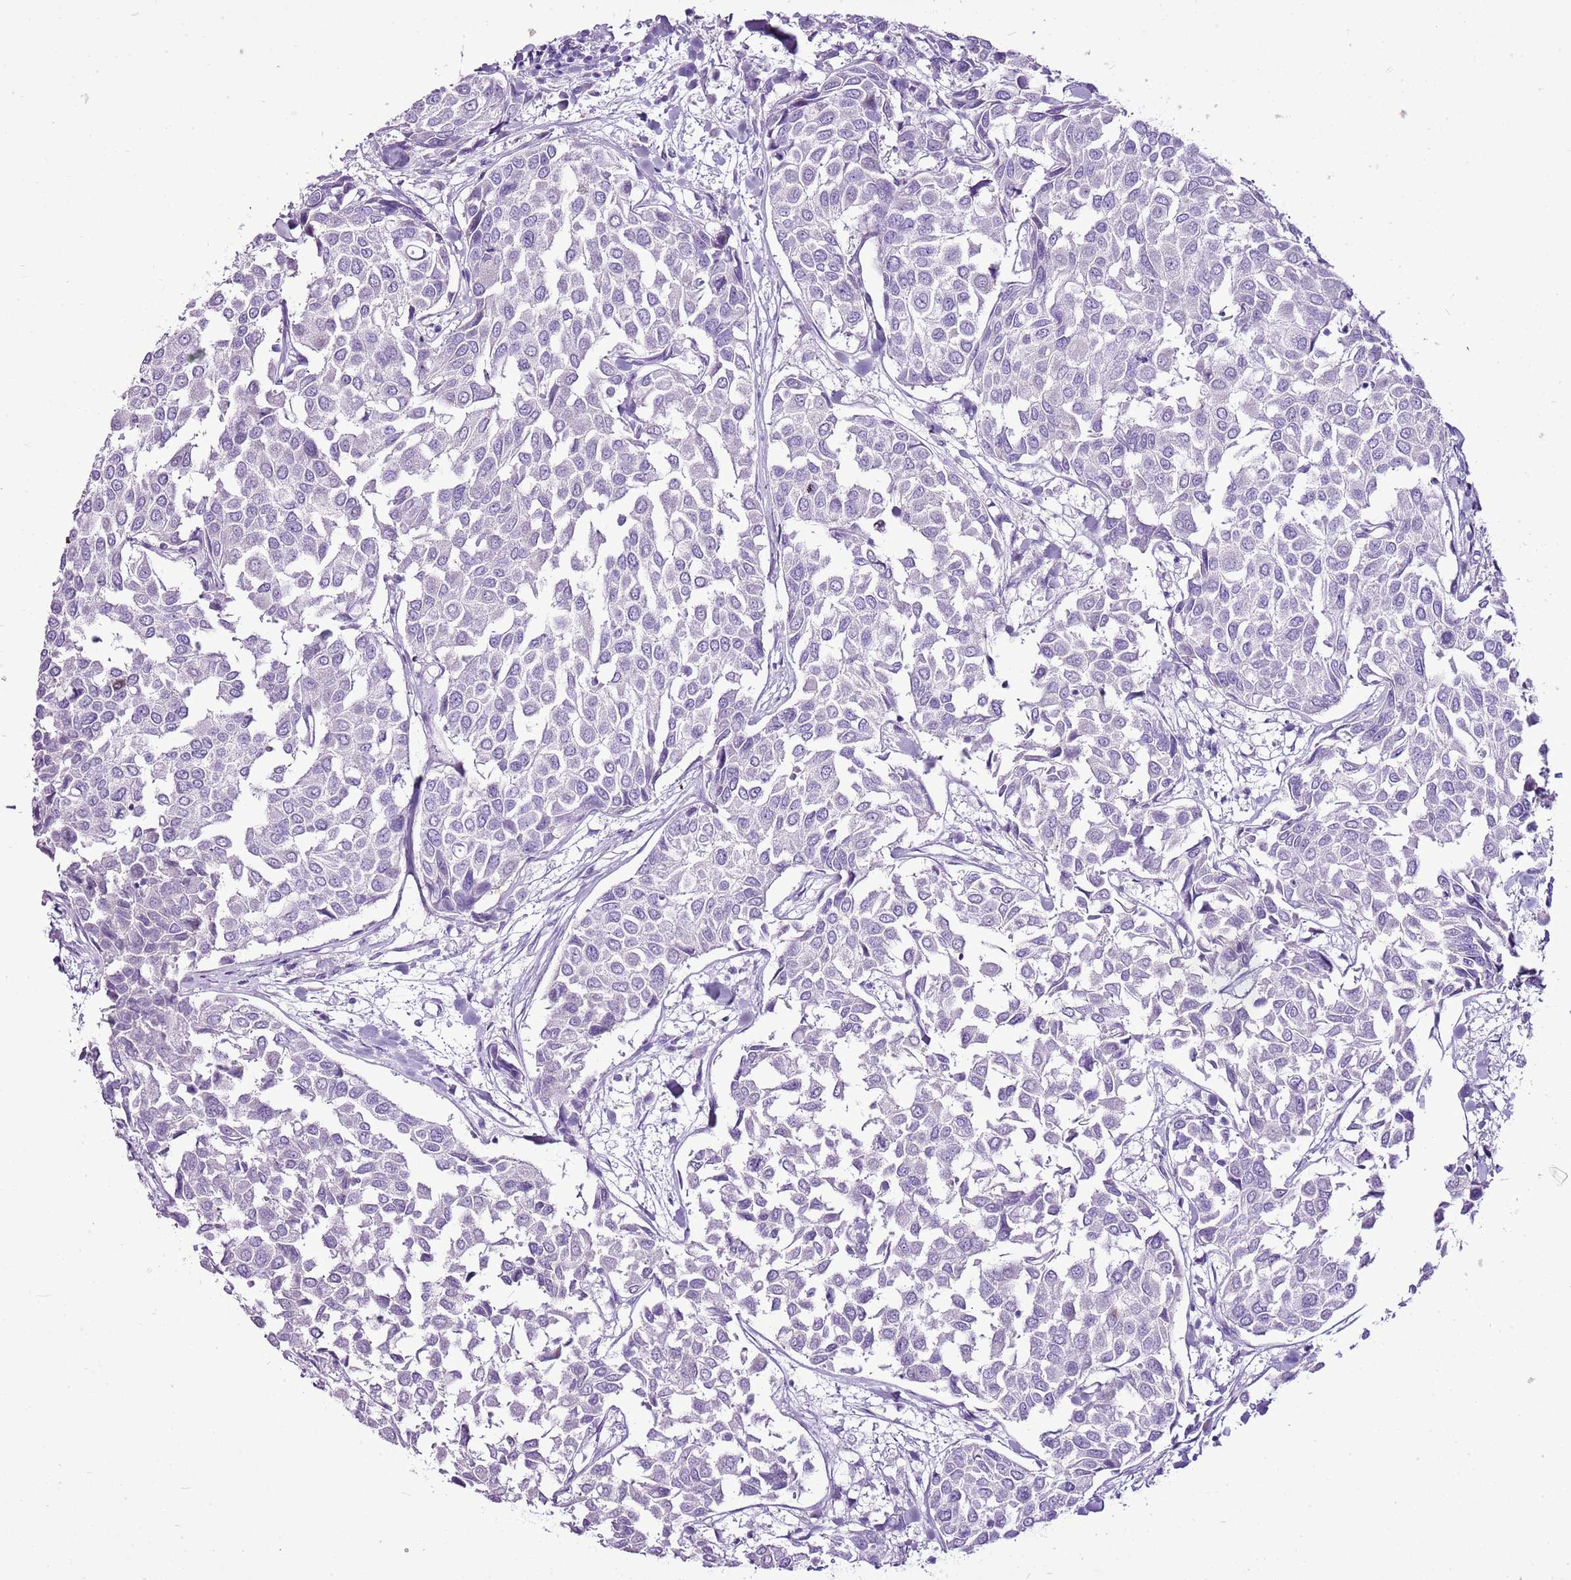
{"staining": {"intensity": "negative", "quantity": "none", "location": "none"}, "tissue": "breast cancer", "cell_type": "Tumor cells", "image_type": "cancer", "snomed": [{"axis": "morphology", "description": "Duct carcinoma"}, {"axis": "topography", "description": "Breast"}], "caption": "A high-resolution micrograph shows immunohistochemistry (IHC) staining of breast cancer (invasive ductal carcinoma), which demonstrates no significant positivity in tumor cells.", "gene": "CNFN", "patient": {"sex": "female", "age": 55}}